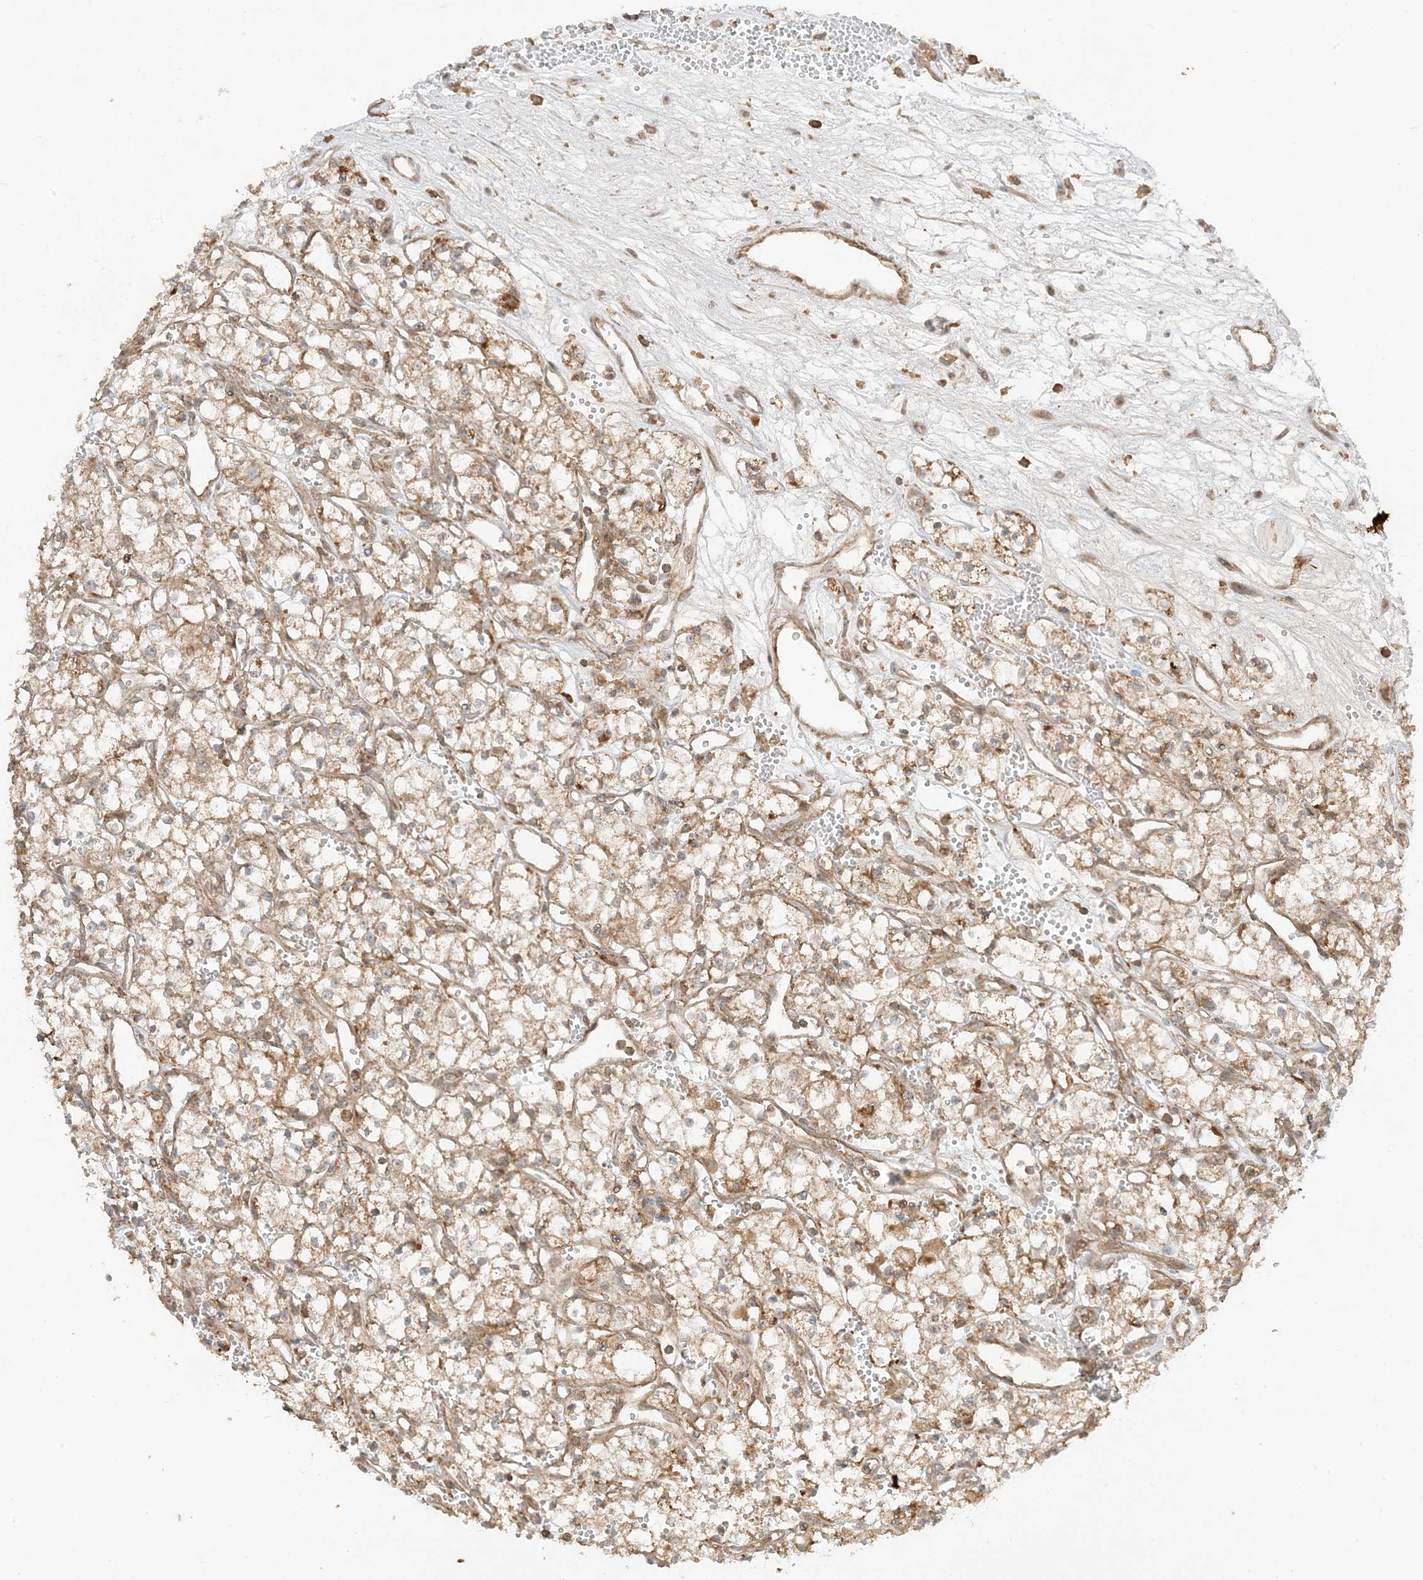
{"staining": {"intensity": "weak", "quantity": ">75%", "location": "cytoplasmic/membranous"}, "tissue": "renal cancer", "cell_type": "Tumor cells", "image_type": "cancer", "snomed": [{"axis": "morphology", "description": "Adenocarcinoma, NOS"}, {"axis": "topography", "description": "Kidney"}], "caption": "High-magnification brightfield microscopy of adenocarcinoma (renal) stained with DAB (3,3'-diaminobenzidine) (brown) and counterstained with hematoxylin (blue). tumor cells exhibit weak cytoplasmic/membranous staining is identified in about>75% of cells. The protein of interest is shown in brown color, while the nuclei are stained blue.", "gene": "XRN1", "patient": {"sex": "male", "age": 59}}